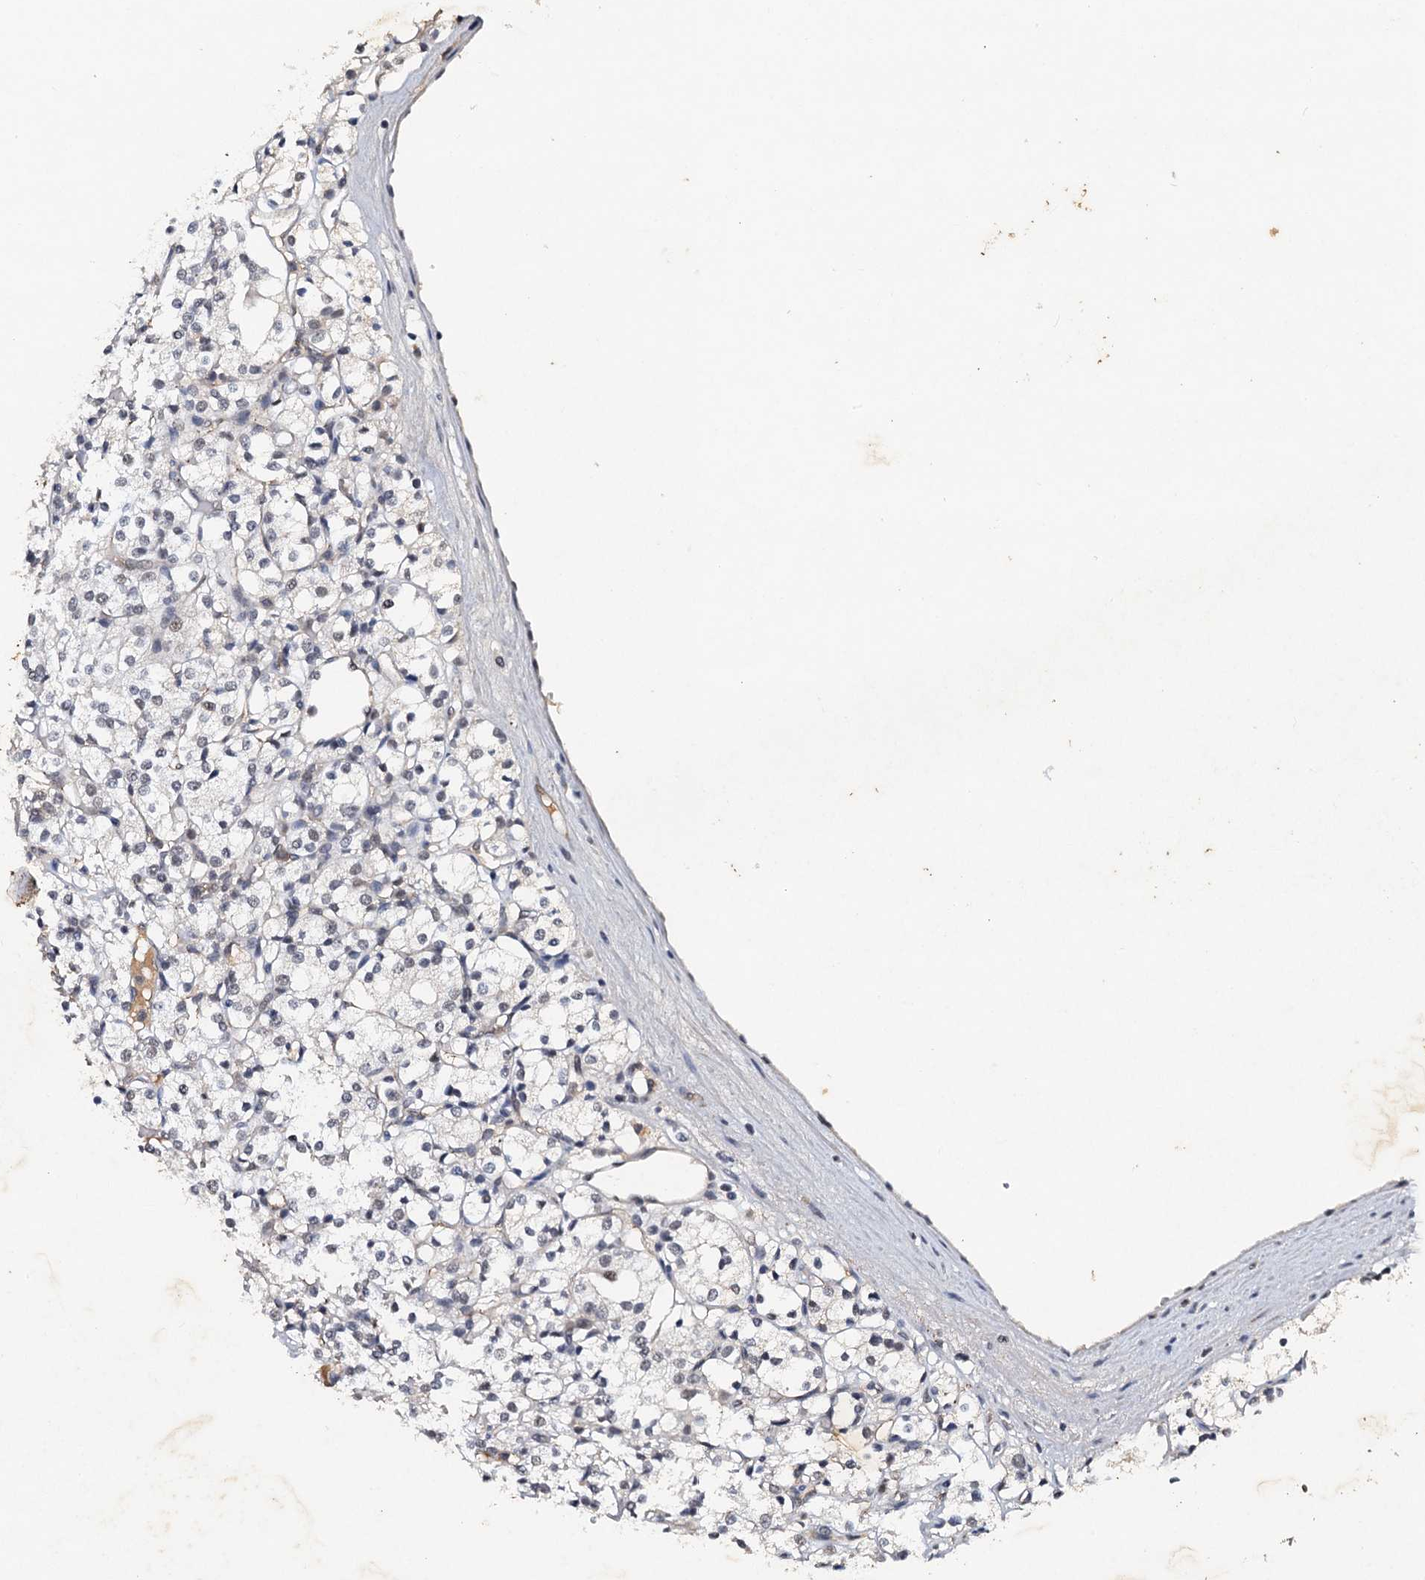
{"staining": {"intensity": "negative", "quantity": "none", "location": "none"}, "tissue": "renal cancer", "cell_type": "Tumor cells", "image_type": "cancer", "snomed": [{"axis": "morphology", "description": "Adenocarcinoma, NOS"}, {"axis": "topography", "description": "Kidney"}], "caption": "Protein analysis of renal cancer shows no significant positivity in tumor cells.", "gene": "CSTF3", "patient": {"sex": "male", "age": 77}}